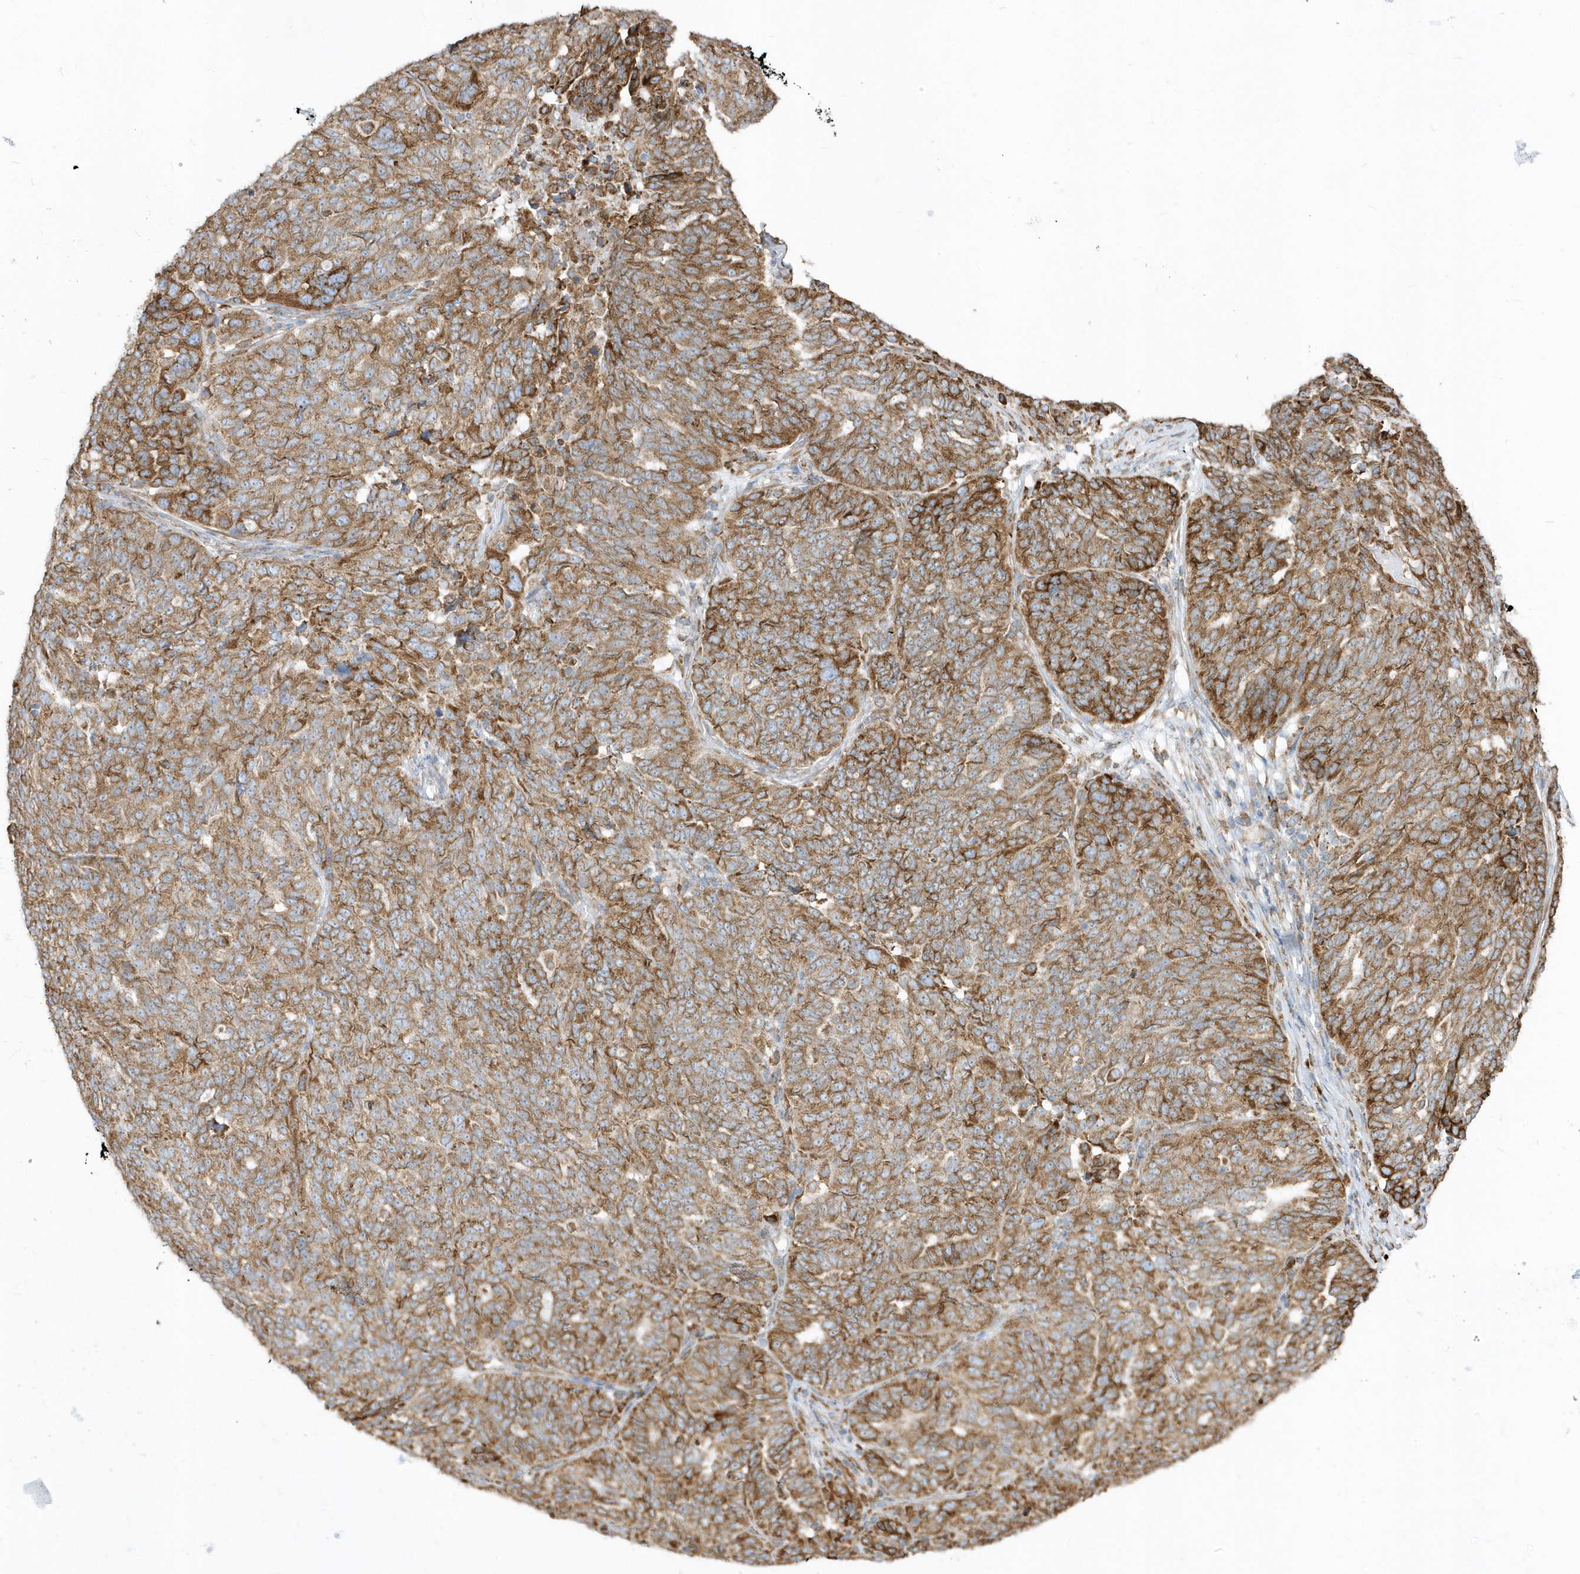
{"staining": {"intensity": "strong", "quantity": ">75%", "location": "cytoplasmic/membranous"}, "tissue": "ovarian cancer", "cell_type": "Tumor cells", "image_type": "cancer", "snomed": [{"axis": "morphology", "description": "Cystadenocarcinoma, serous, NOS"}, {"axis": "topography", "description": "Ovary"}], "caption": "Protein staining by IHC shows strong cytoplasmic/membranous expression in about >75% of tumor cells in ovarian cancer. The protein is shown in brown color, while the nuclei are stained blue.", "gene": "PDIA6", "patient": {"sex": "female", "age": 59}}